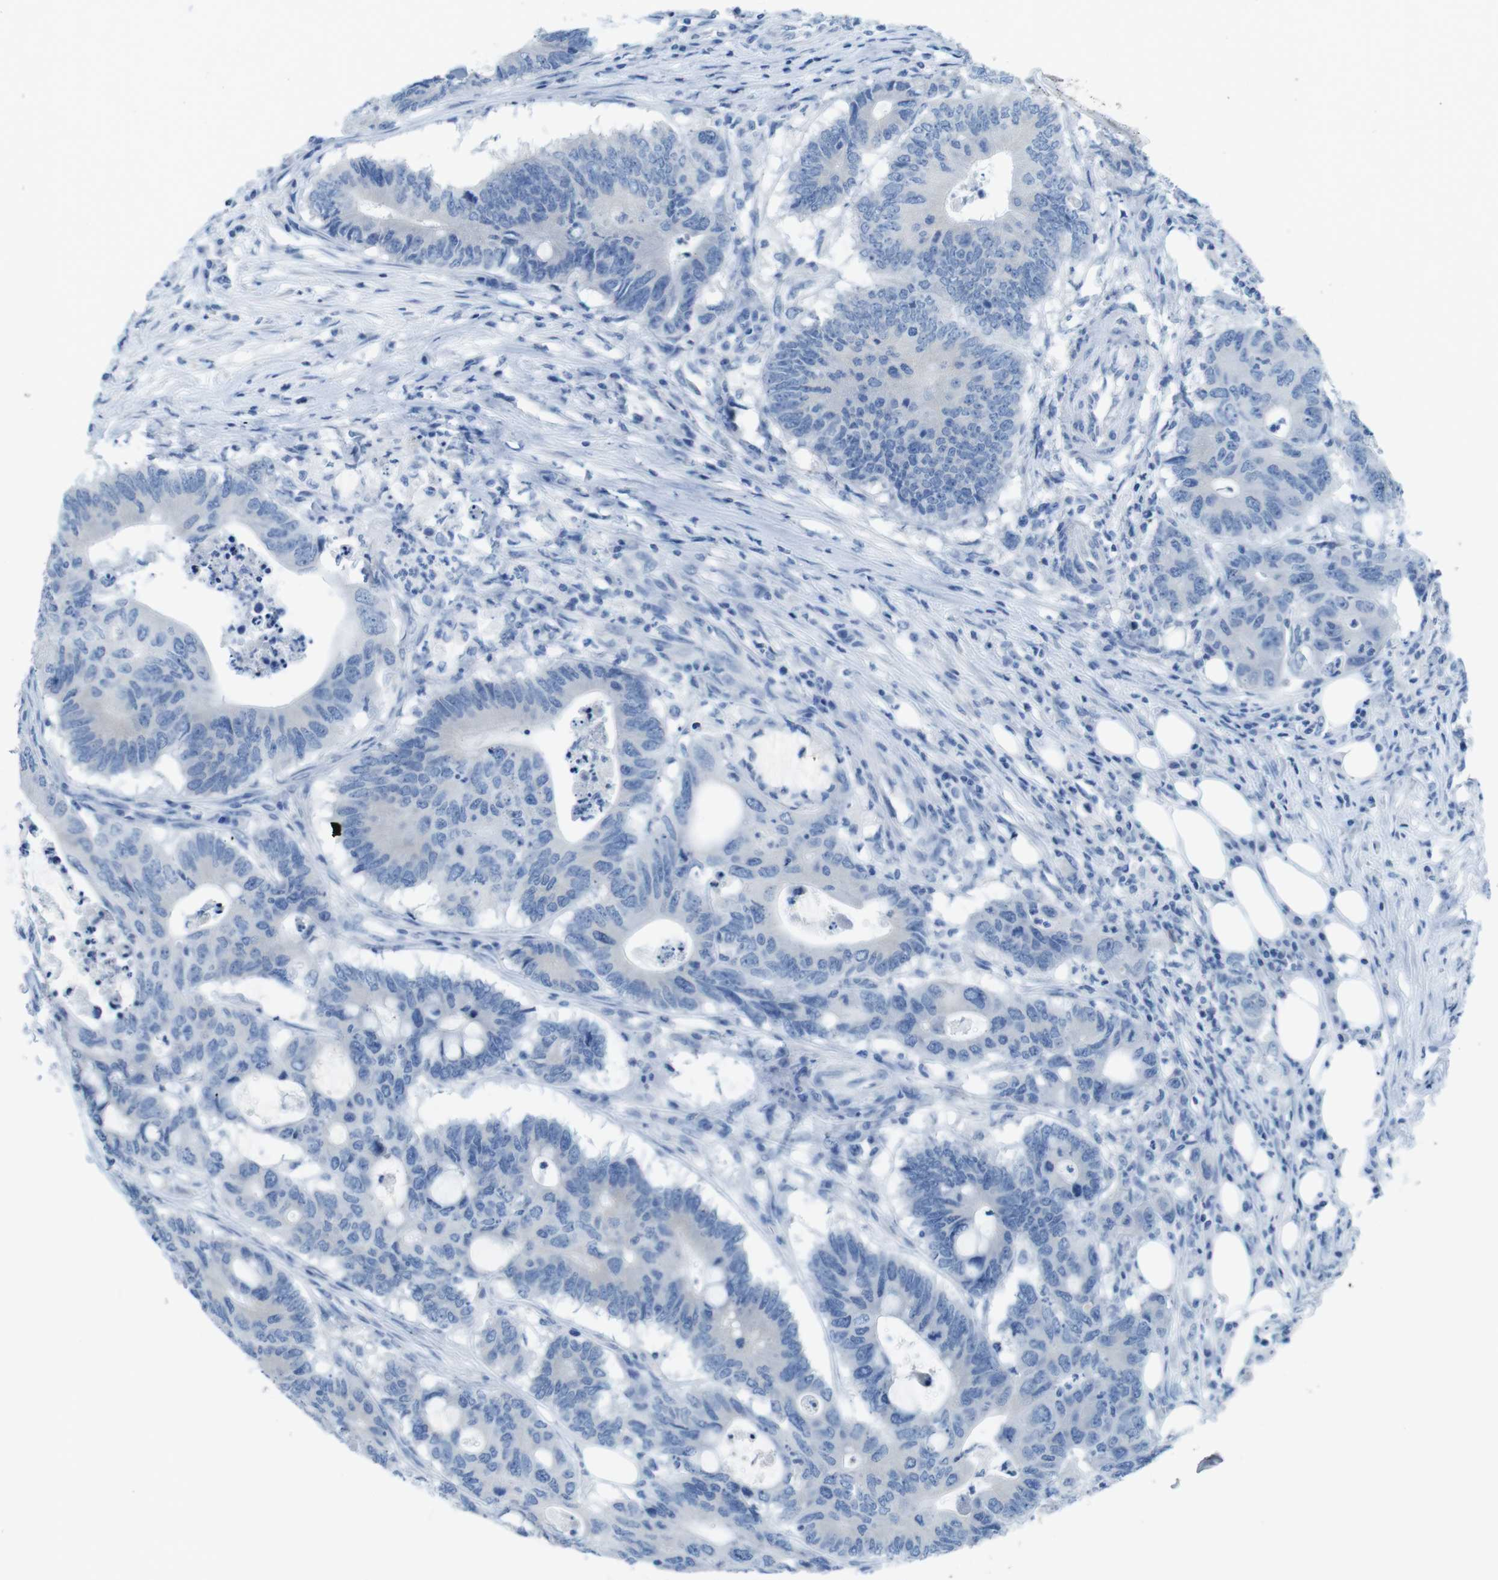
{"staining": {"intensity": "negative", "quantity": "none", "location": "none"}, "tissue": "colorectal cancer", "cell_type": "Tumor cells", "image_type": "cancer", "snomed": [{"axis": "morphology", "description": "Adenocarcinoma, NOS"}, {"axis": "topography", "description": "Colon"}], "caption": "This histopathology image is of colorectal cancer (adenocarcinoma) stained with immunohistochemistry to label a protein in brown with the nuclei are counter-stained blue. There is no staining in tumor cells.", "gene": "GAP43", "patient": {"sex": "male", "age": 71}}